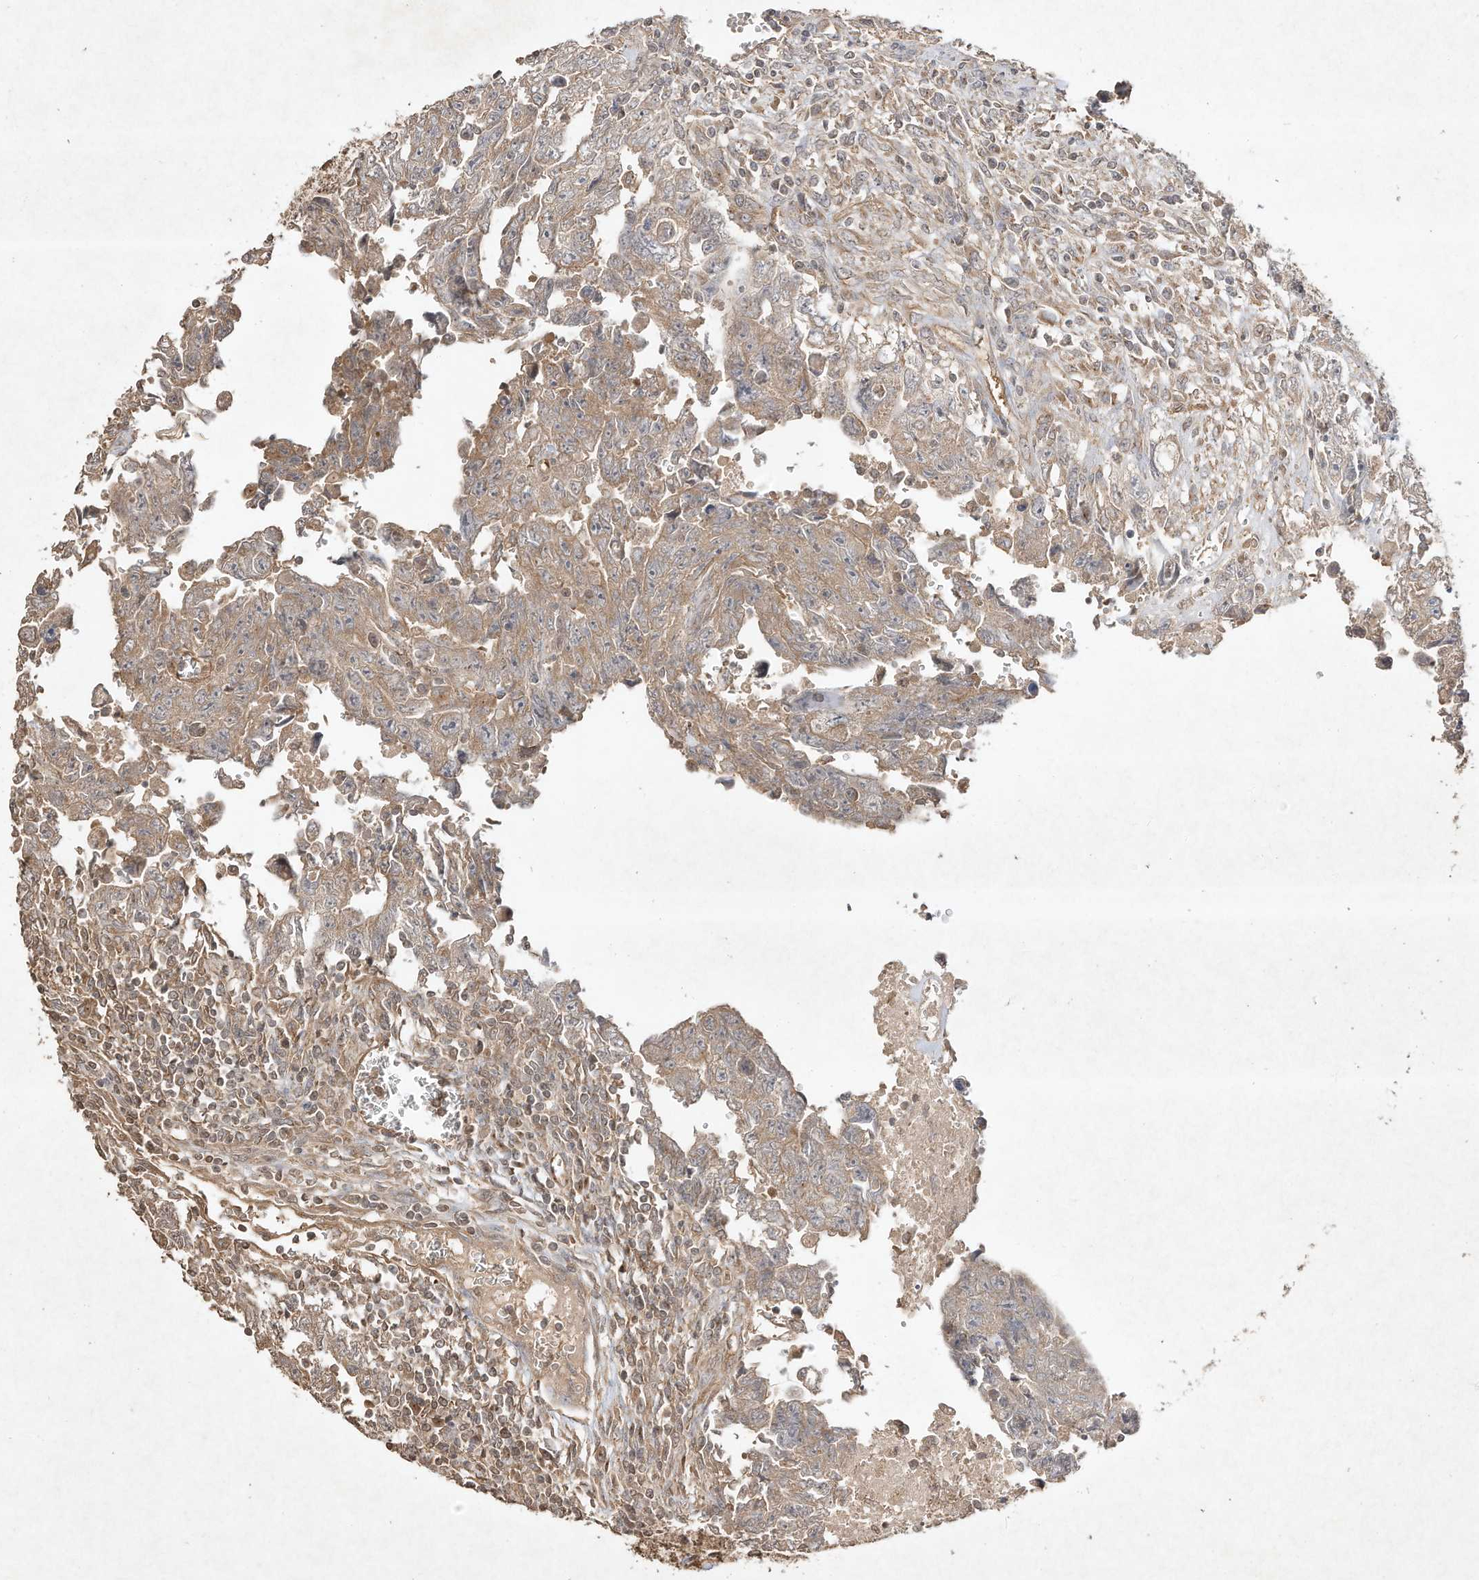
{"staining": {"intensity": "moderate", "quantity": ">75%", "location": "cytoplasmic/membranous"}, "tissue": "testis cancer", "cell_type": "Tumor cells", "image_type": "cancer", "snomed": [{"axis": "morphology", "description": "Carcinoma, Embryonal, NOS"}, {"axis": "topography", "description": "Testis"}], "caption": "Immunohistochemical staining of human testis cancer (embryonal carcinoma) reveals moderate cytoplasmic/membranous protein expression in approximately >75% of tumor cells.", "gene": "DYNC1I2", "patient": {"sex": "male", "age": 28}}